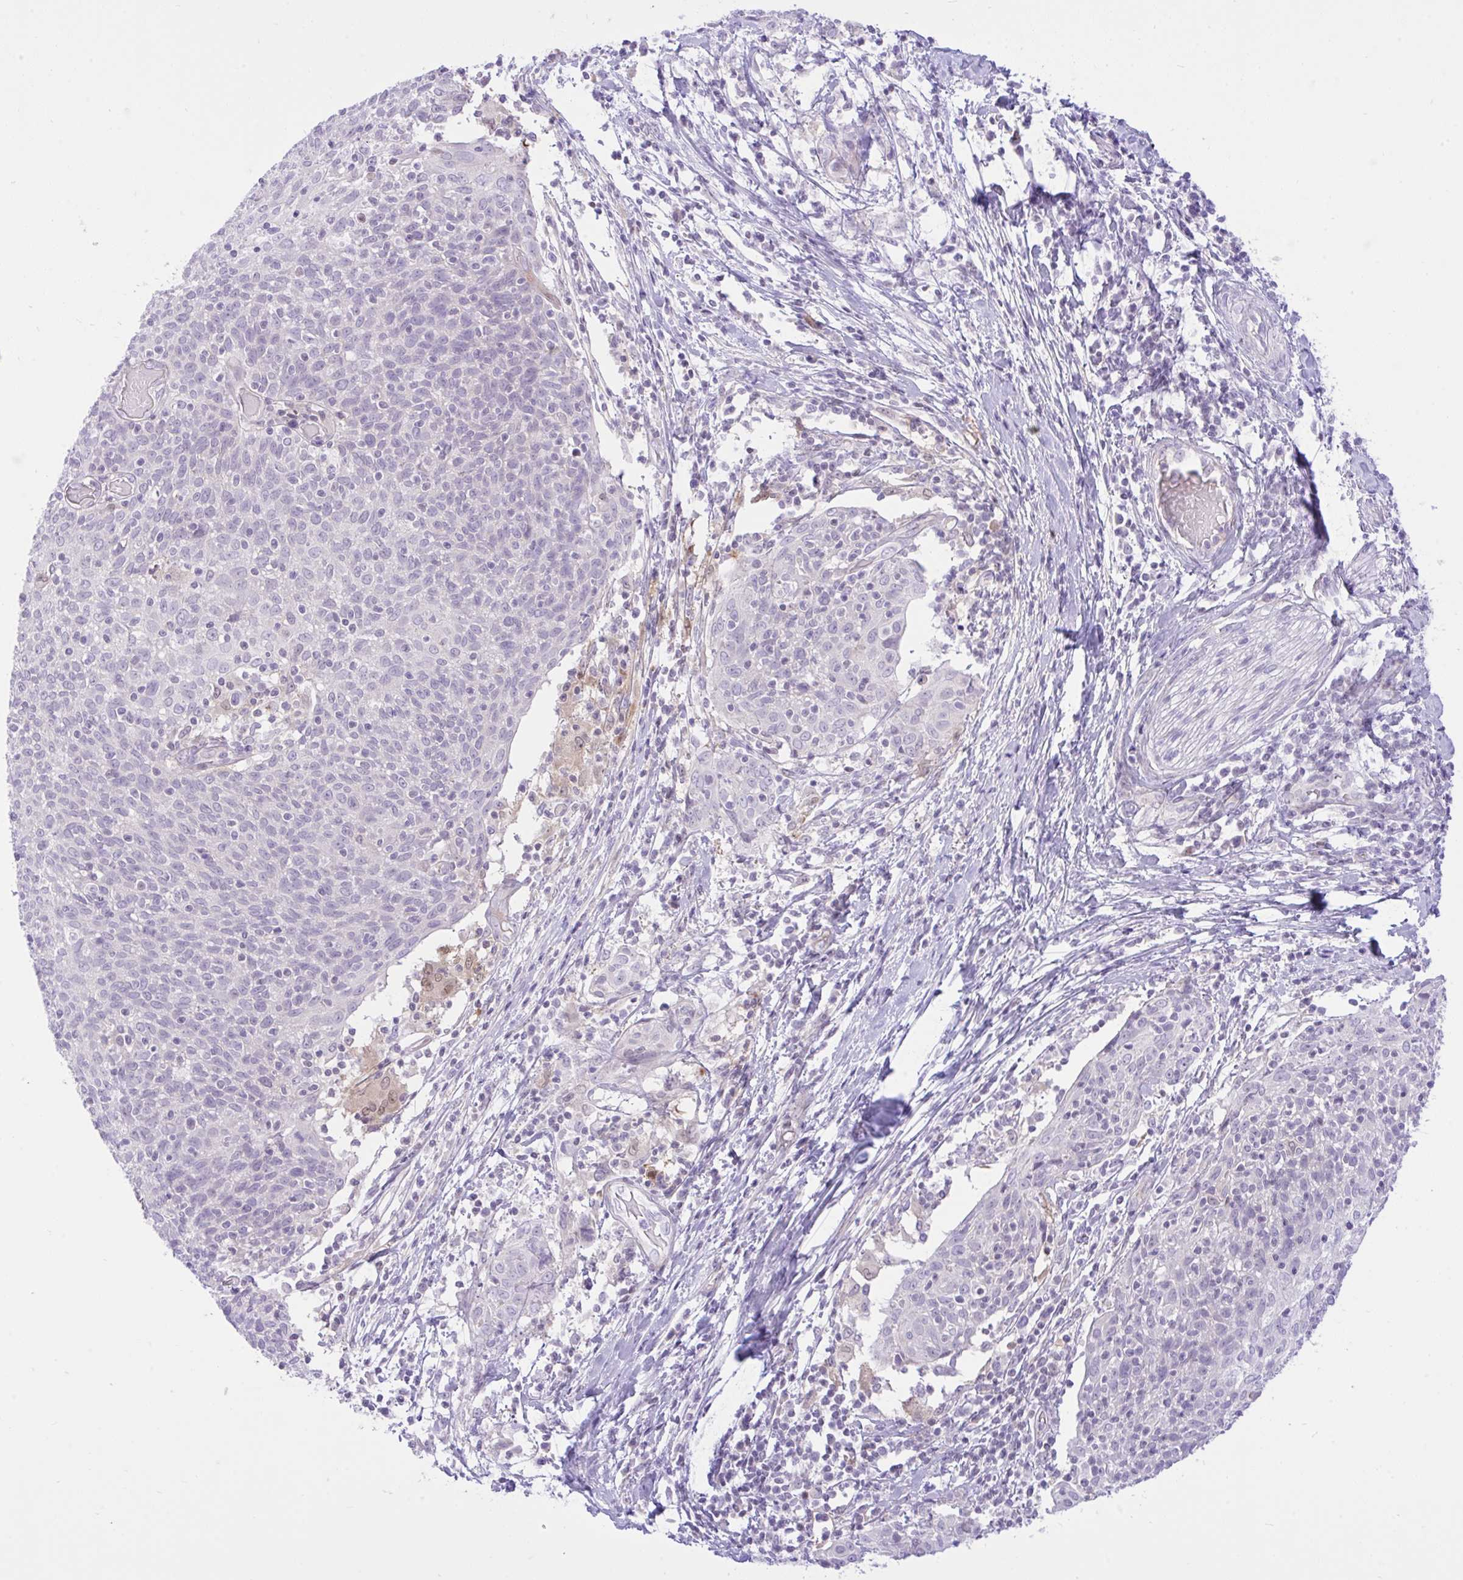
{"staining": {"intensity": "negative", "quantity": "none", "location": "none"}, "tissue": "cervical cancer", "cell_type": "Tumor cells", "image_type": "cancer", "snomed": [{"axis": "morphology", "description": "Squamous cell carcinoma, NOS"}, {"axis": "topography", "description": "Cervix"}], "caption": "Photomicrograph shows no significant protein expression in tumor cells of squamous cell carcinoma (cervical).", "gene": "ZNF101", "patient": {"sex": "female", "age": 52}}